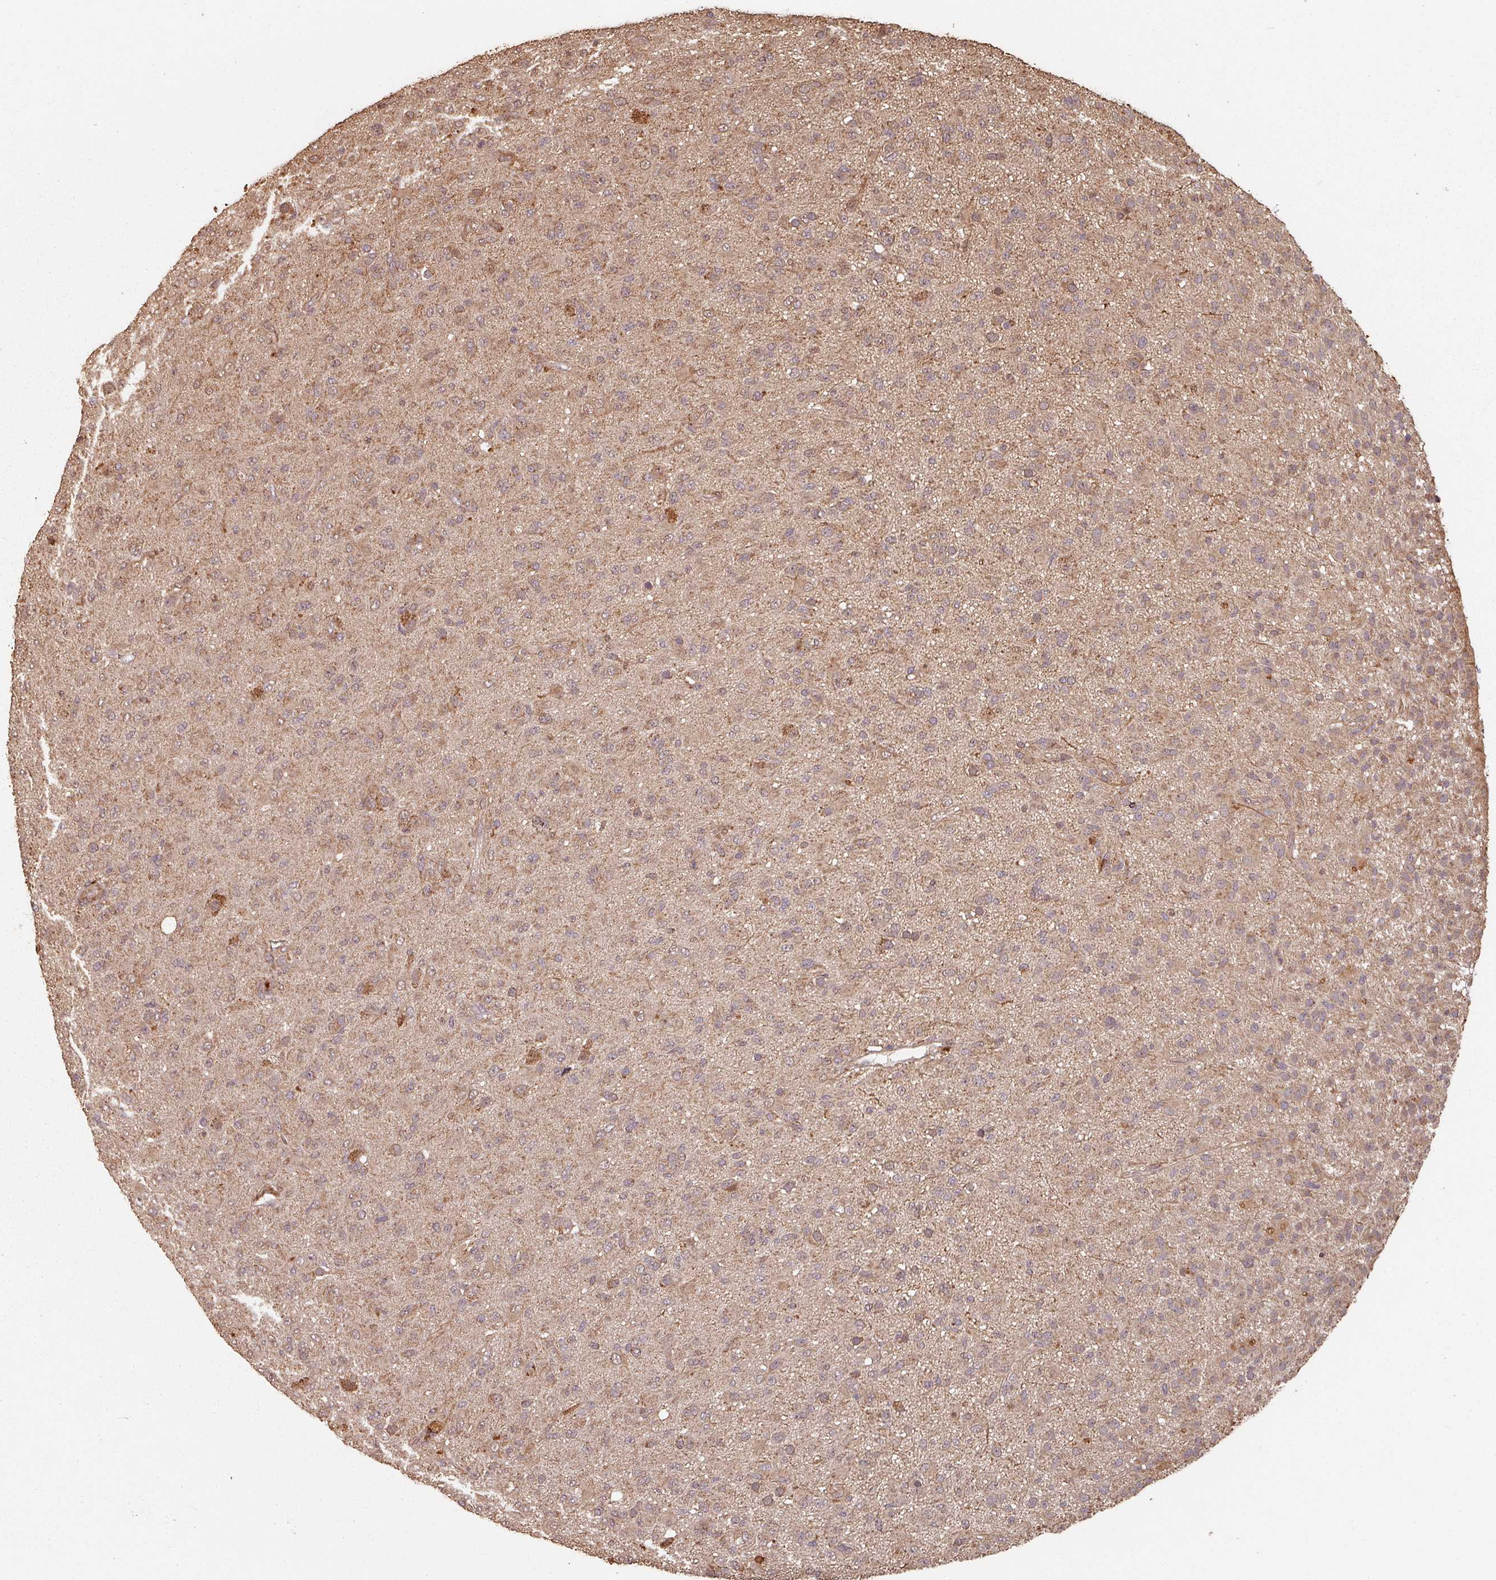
{"staining": {"intensity": "weak", "quantity": "<25%", "location": "cytoplasmic/membranous"}, "tissue": "glioma", "cell_type": "Tumor cells", "image_type": "cancer", "snomed": [{"axis": "morphology", "description": "Glioma, malignant, Low grade"}, {"axis": "topography", "description": "Brain"}], "caption": "This histopathology image is of glioma stained with immunohistochemistry to label a protein in brown with the nuclei are counter-stained blue. There is no staining in tumor cells. (DAB (3,3'-diaminobenzidine) immunohistochemistry with hematoxylin counter stain).", "gene": "EID1", "patient": {"sex": "male", "age": 65}}